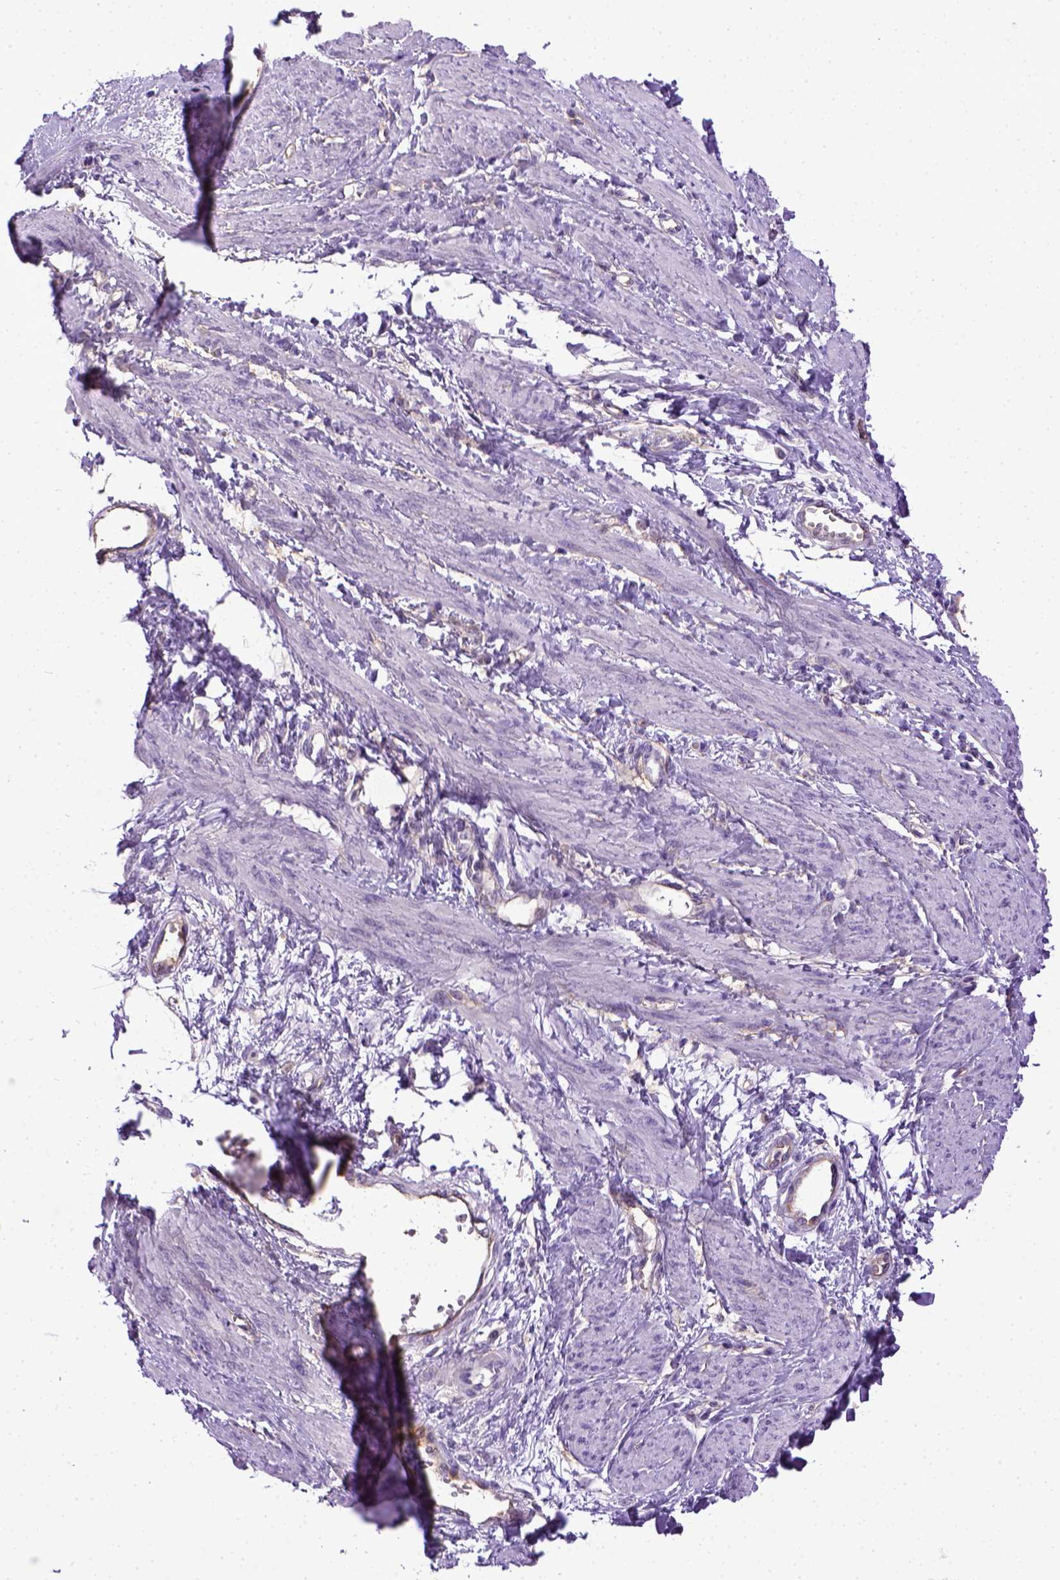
{"staining": {"intensity": "negative", "quantity": "none", "location": "none"}, "tissue": "smooth muscle", "cell_type": "Smooth muscle cells", "image_type": "normal", "snomed": [{"axis": "morphology", "description": "Normal tissue, NOS"}, {"axis": "topography", "description": "Smooth muscle"}, {"axis": "topography", "description": "Uterus"}], "caption": "IHC photomicrograph of benign smooth muscle stained for a protein (brown), which demonstrates no expression in smooth muscle cells.", "gene": "ENG", "patient": {"sex": "female", "age": 39}}